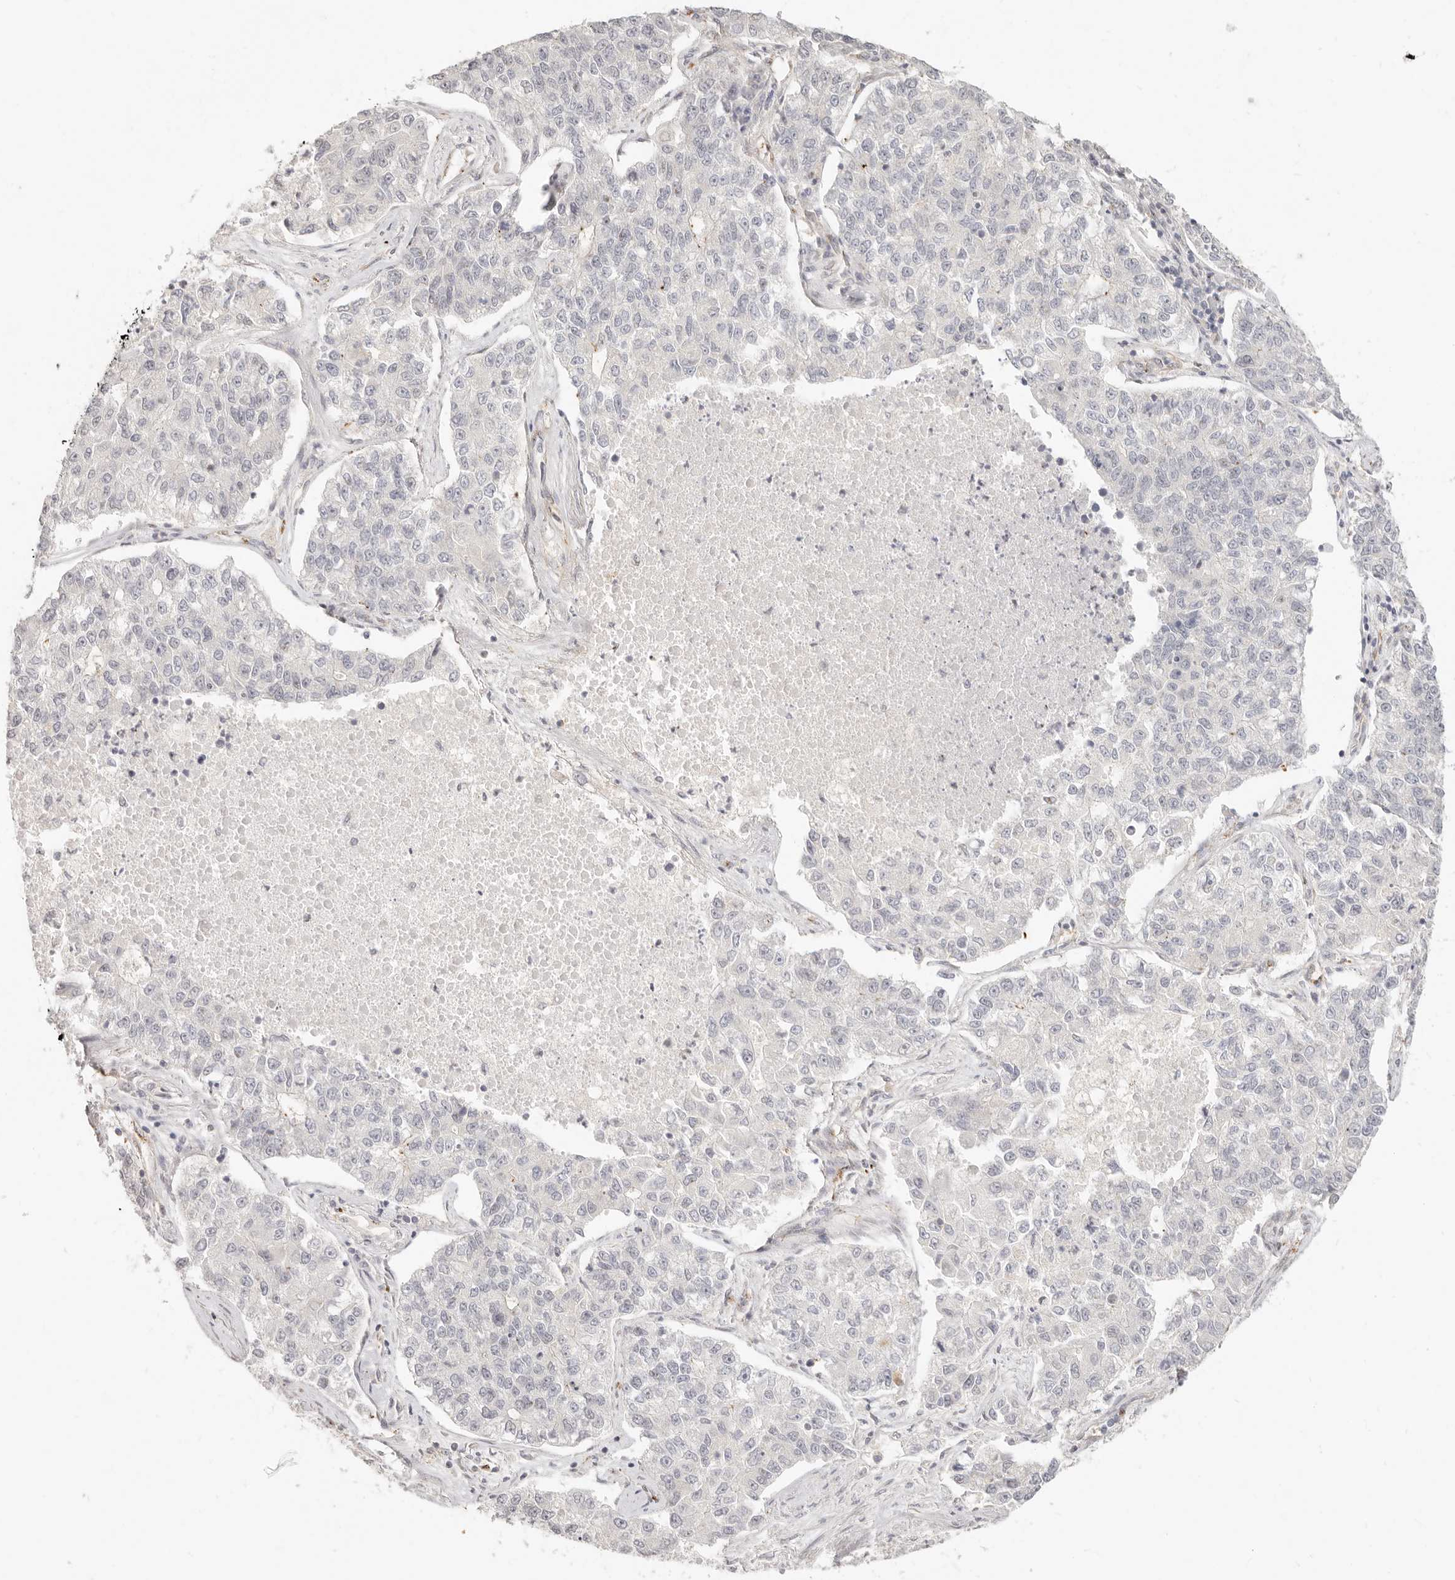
{"staining": {"intensity": "negative", "quantity": "none", "location": "none"}, "tissue": "lung cancer", "cell_type": "Tumor cells", "image_type": "cancer", "snomed": [{"axis": "morphology", "description": "Adenocarcinoma, NOS"}, {"axis": "topography", "description": "Lung"}], "caption": "Immunohistochemistry (IHC) histopathology image of neoplastic tissue: adenocarcinoma (lung) stained with DAB demonstrates no significant protein staining in tumor cells.", "gene": "SASS6", "patient": {"sex": "male", "age": 49}}